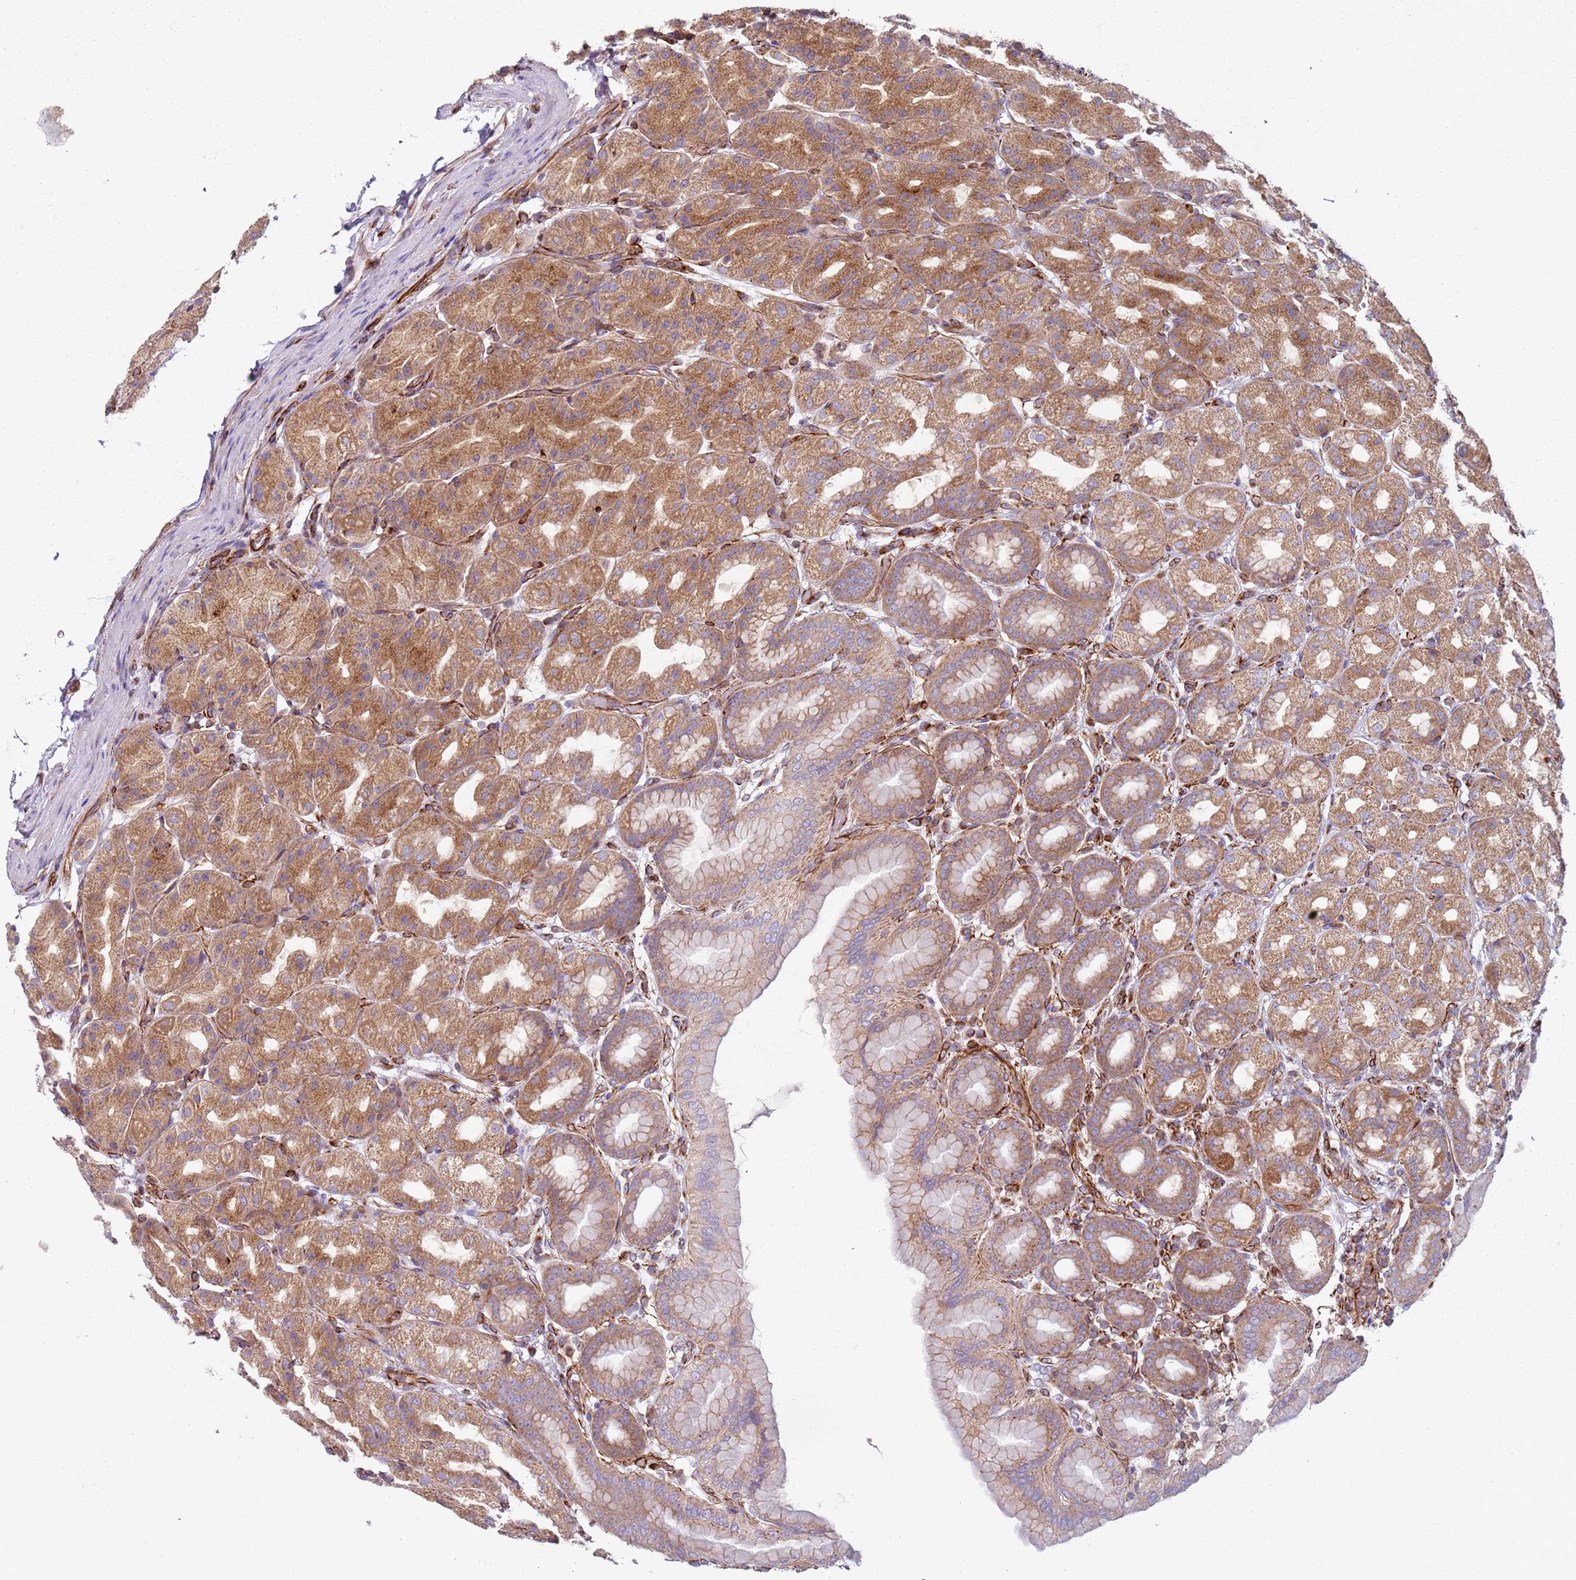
{"staining": {"intensity": "moderate", "quantity": ">75%", "location": "cytoplasmic/membranous"}, "tissue": "stomach", "cell_type": "Glandular cells", "image_type": "normal", "snomed": [{"axis": "morphology", "description": "Normal tissue, NOS"}, {"axis": "topography", "description": "Stomach, upper"}], "caption": "Protein analysis of normal stomach displays moderate cytoplasmic/membranous positivity in approximately >75% of glandular cells. (DAB = brown stain, brightfield microscopy at high magnification).", "gene": "SNAPIN", "patient": {"sex": "male", "age": 68}}